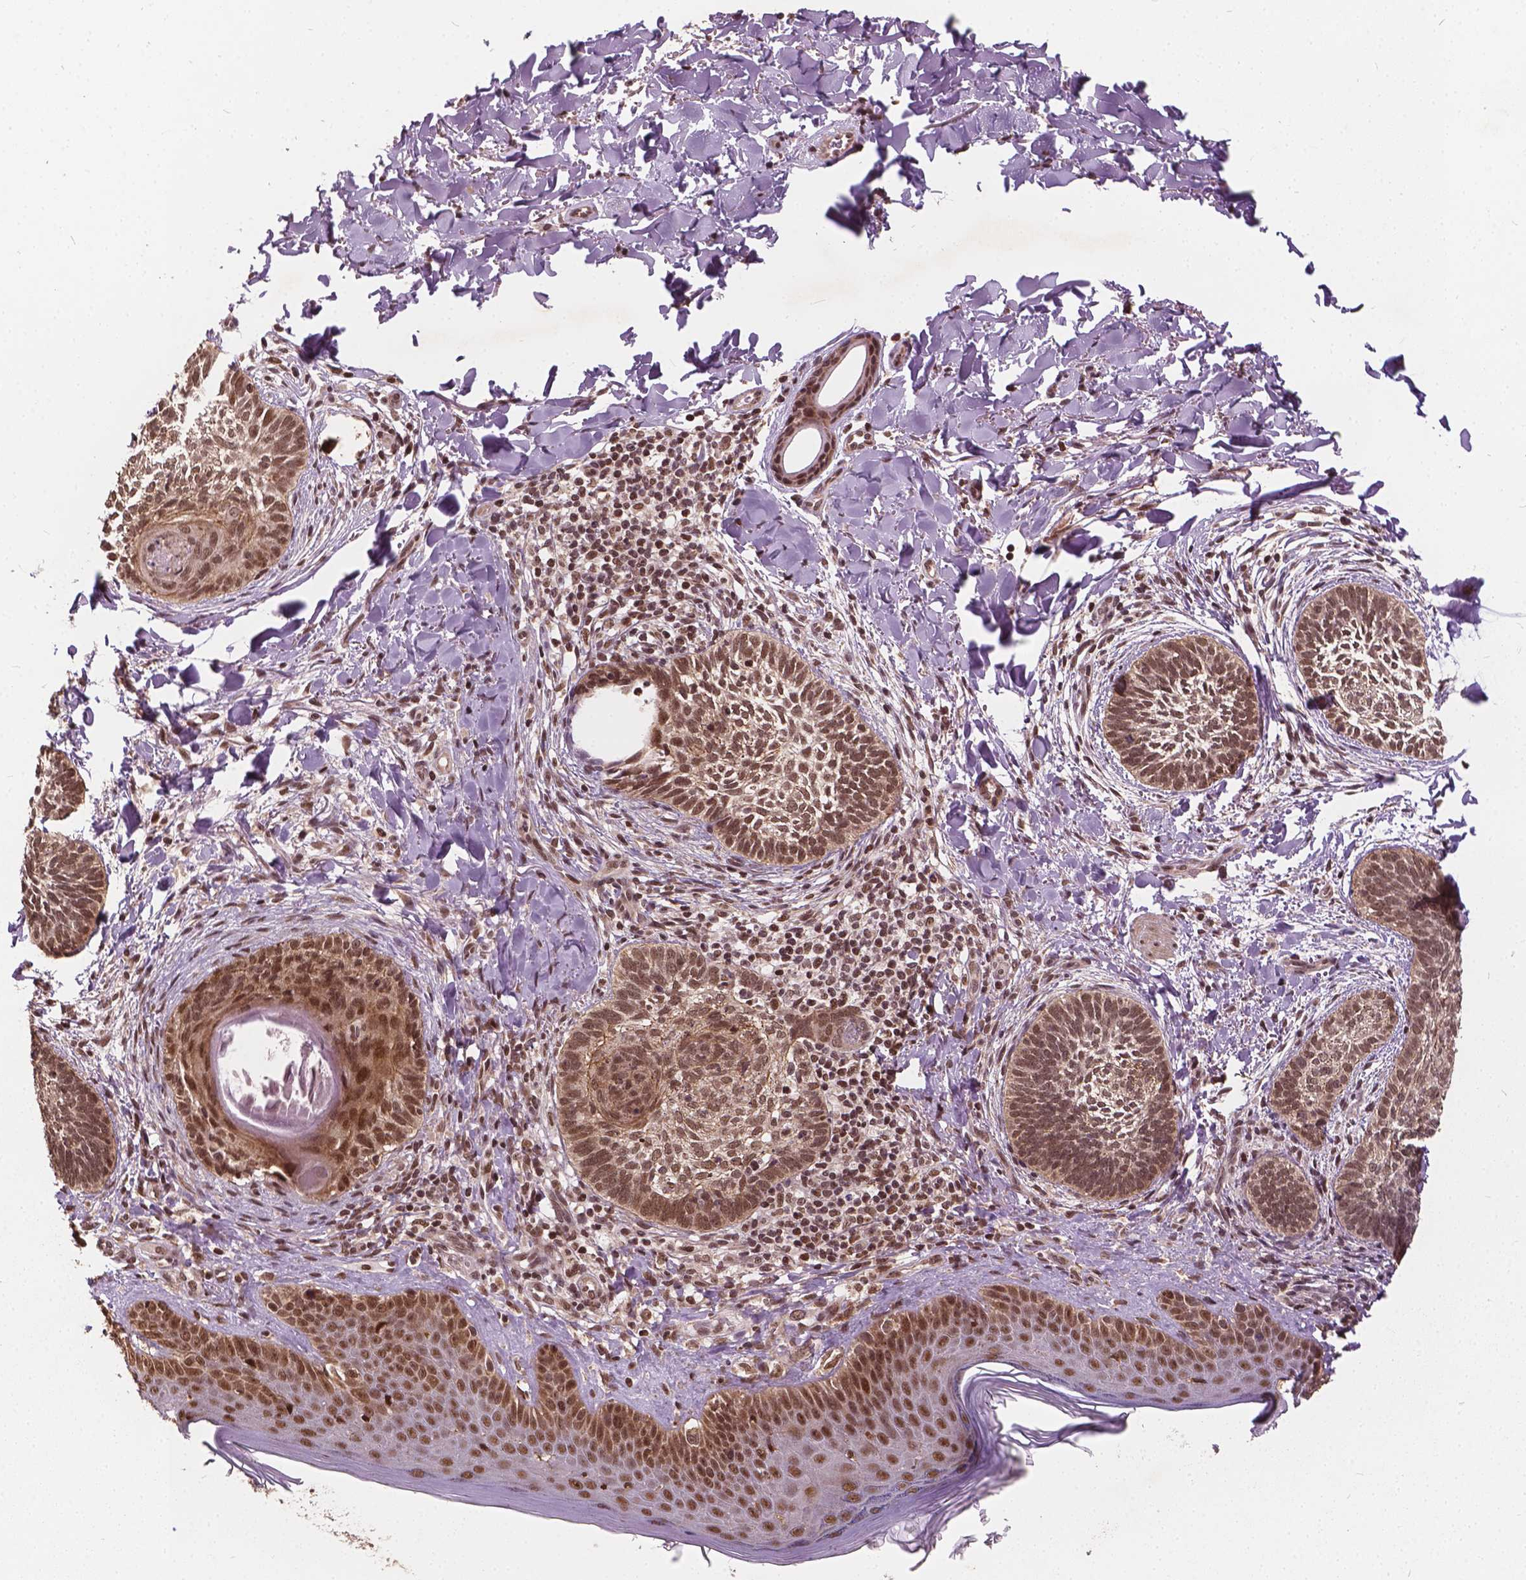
{"staining": {"intensity": "moderate", "quantity": ">75%", "location": "cytoplasmic/membranous,nuclear"}, "tissue": "skin cancer", "cell_type": "Tumor cells", "image_type": "cancer", "snomed": [{"axis": "morphology", "description": "Normal tissue, NOS"}, {"axis": "morphology", "description": "Basal cell carcinoma"}, {"axis": "topography", "description": "Skin"}], "caption": "Immunohistochemistry (IHC) (DAB) staining of skin cancer exhibits moderate cytoplasmic/membranous and nuclear protein positivity in approximately >75% of tumor cells.", "gene": "GPS2", "patient": {"sex": "male", "age": 46}}